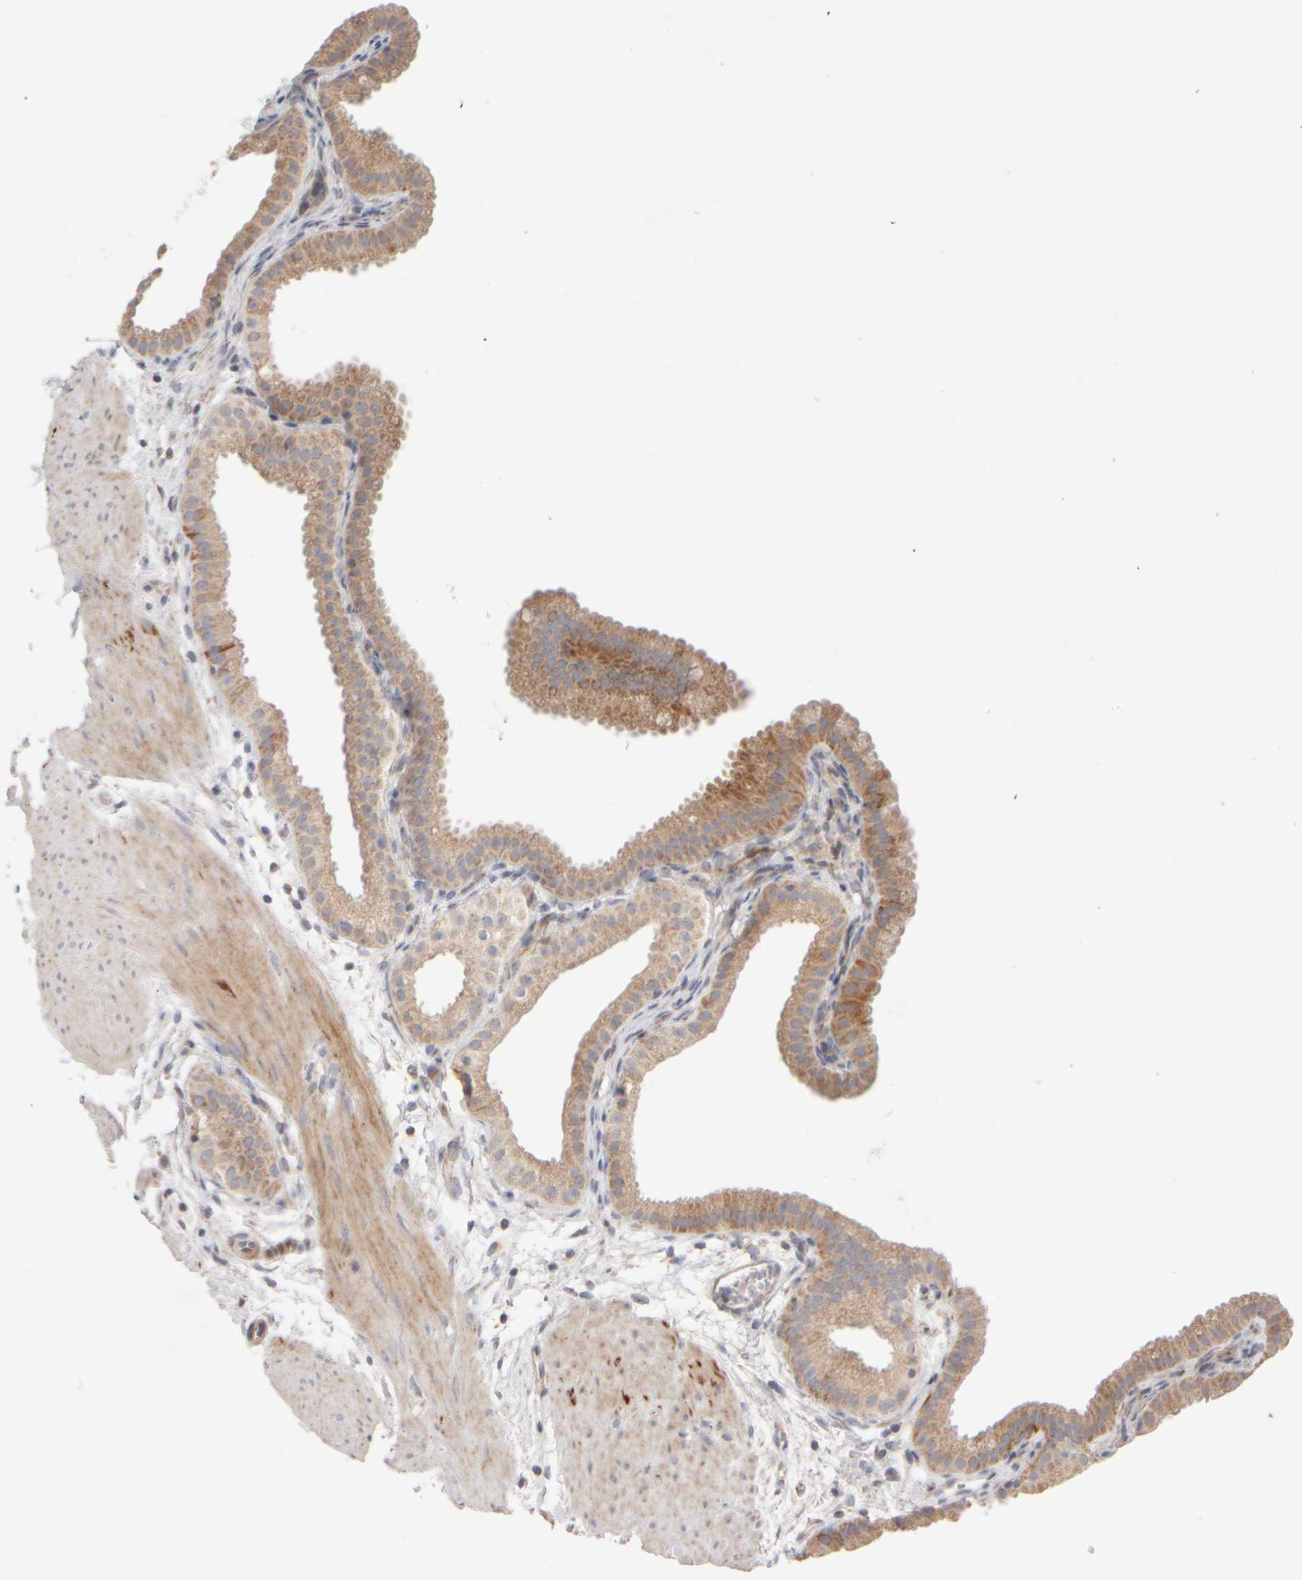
{"staining": {"intensity": "moderate", "quantity": ">75%", "location": "cytoplasmic/membranous"}, "tissue": "gallbladder", "cell_type": "Glandular cells", "image_type": "normal", "snomed": [{"axis": "morphology", "description": "Normal tissue, NOS"}, {"axis": "topography", "description": "Gallbladder"}], "caption": "Gallbladder stained with DAB (3,3'-diaminobenzidine) immunohistochemistry (IHC) displays medium levels of moderate cytoplasmic/membranous staining in about >75% of glandular cells. (IHC, brightfield microscopy, high magnification).", "gene": "CHADL", "patient": {"sex": "female", "age": 64}}